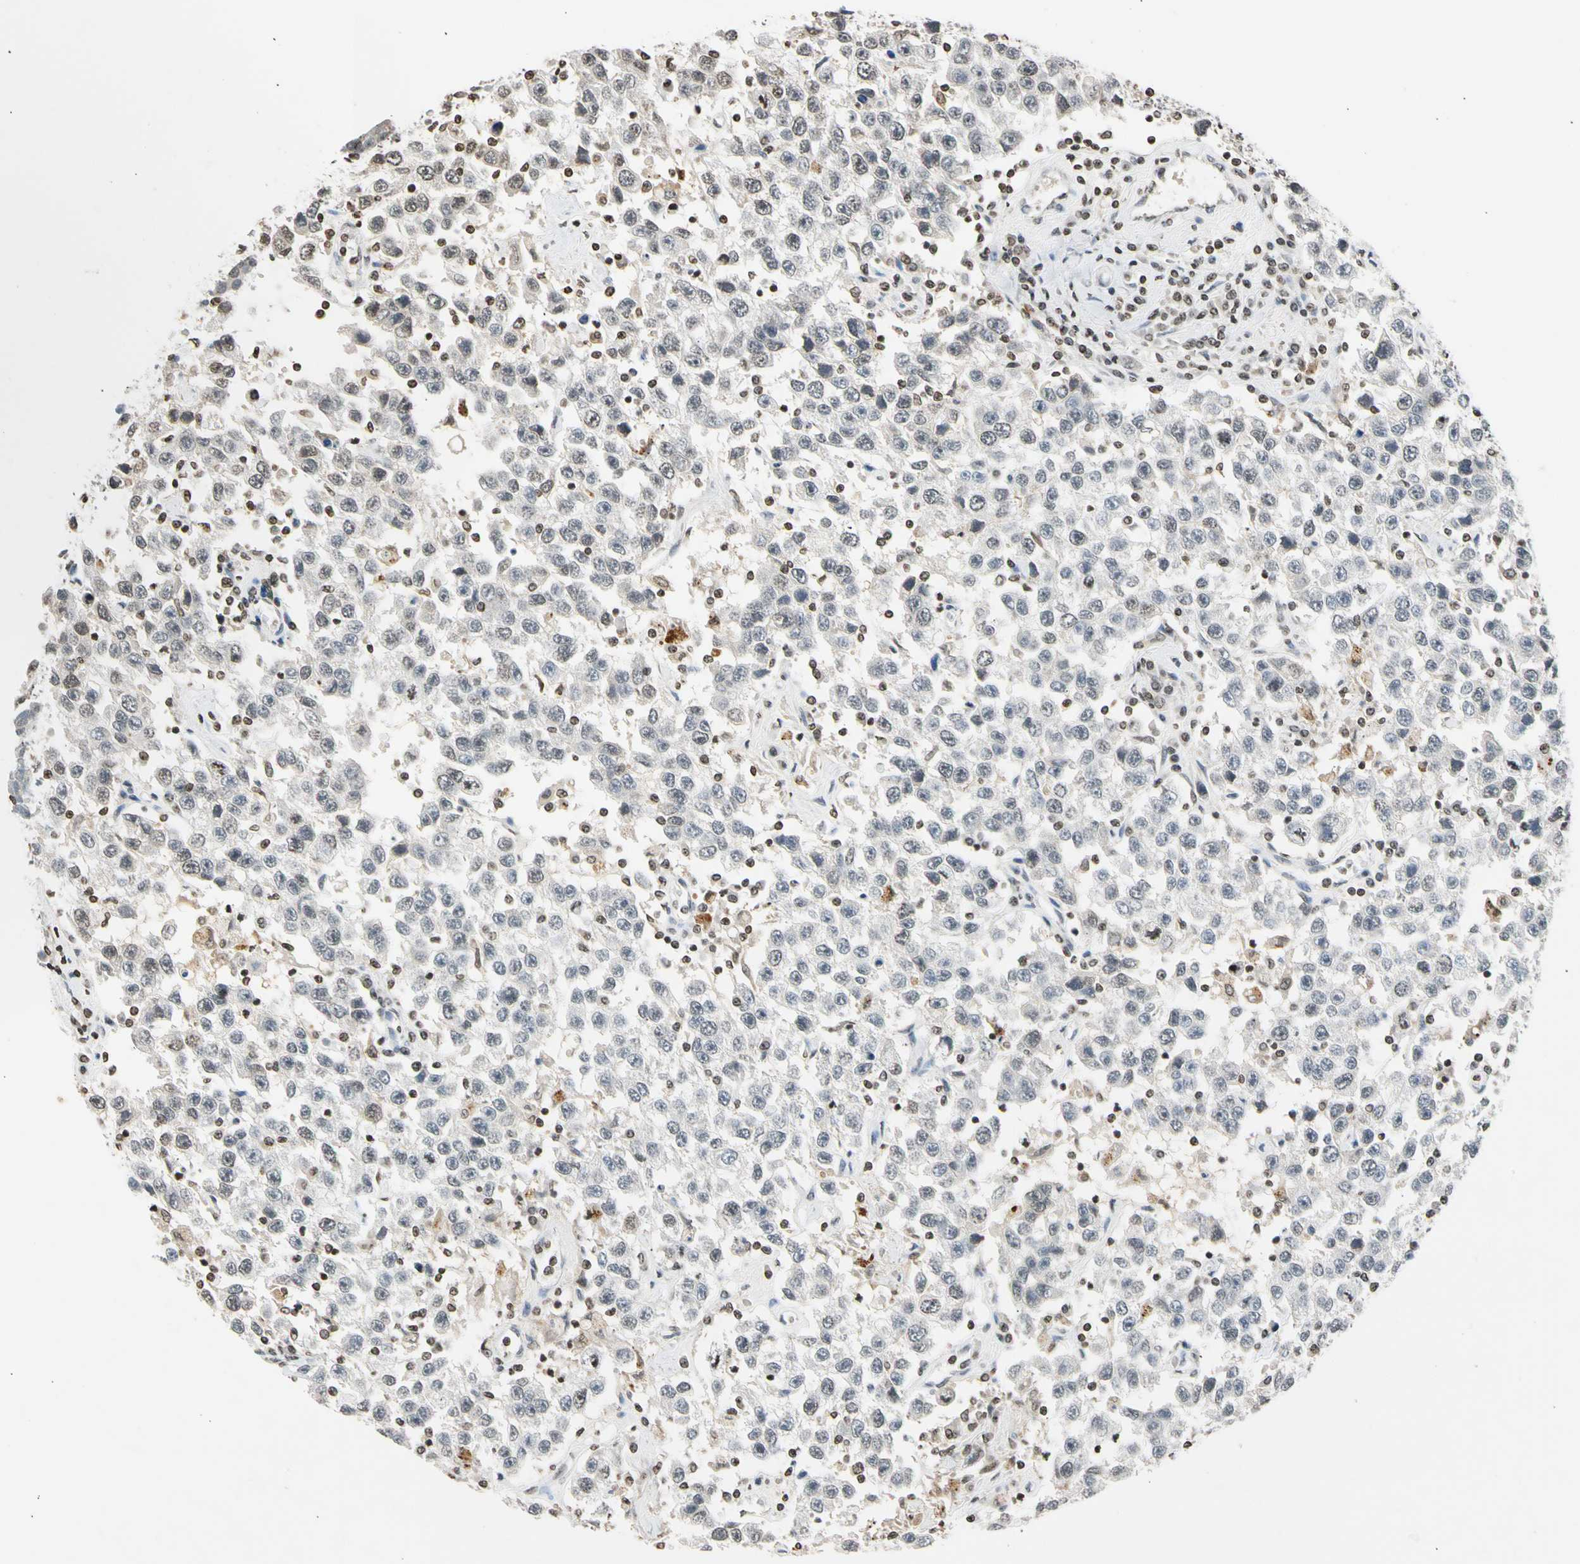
{"staining": {"intensity": "negative", "quantity": "none", "location": "none"}, "tissue": "testis cancer", "cell_type": "Tumor cells", "image_type": "cancer", "snomed": [{"axis": "morphology", "description": "Seminoma, NOS"}, {"axis": "topography", "description": "Testis"}], "caption": "Tumor cells are negative for brown protein staining in testis seminoma.", "gene": "GPX4", "patient": {"sex": "male", "age": 41}}